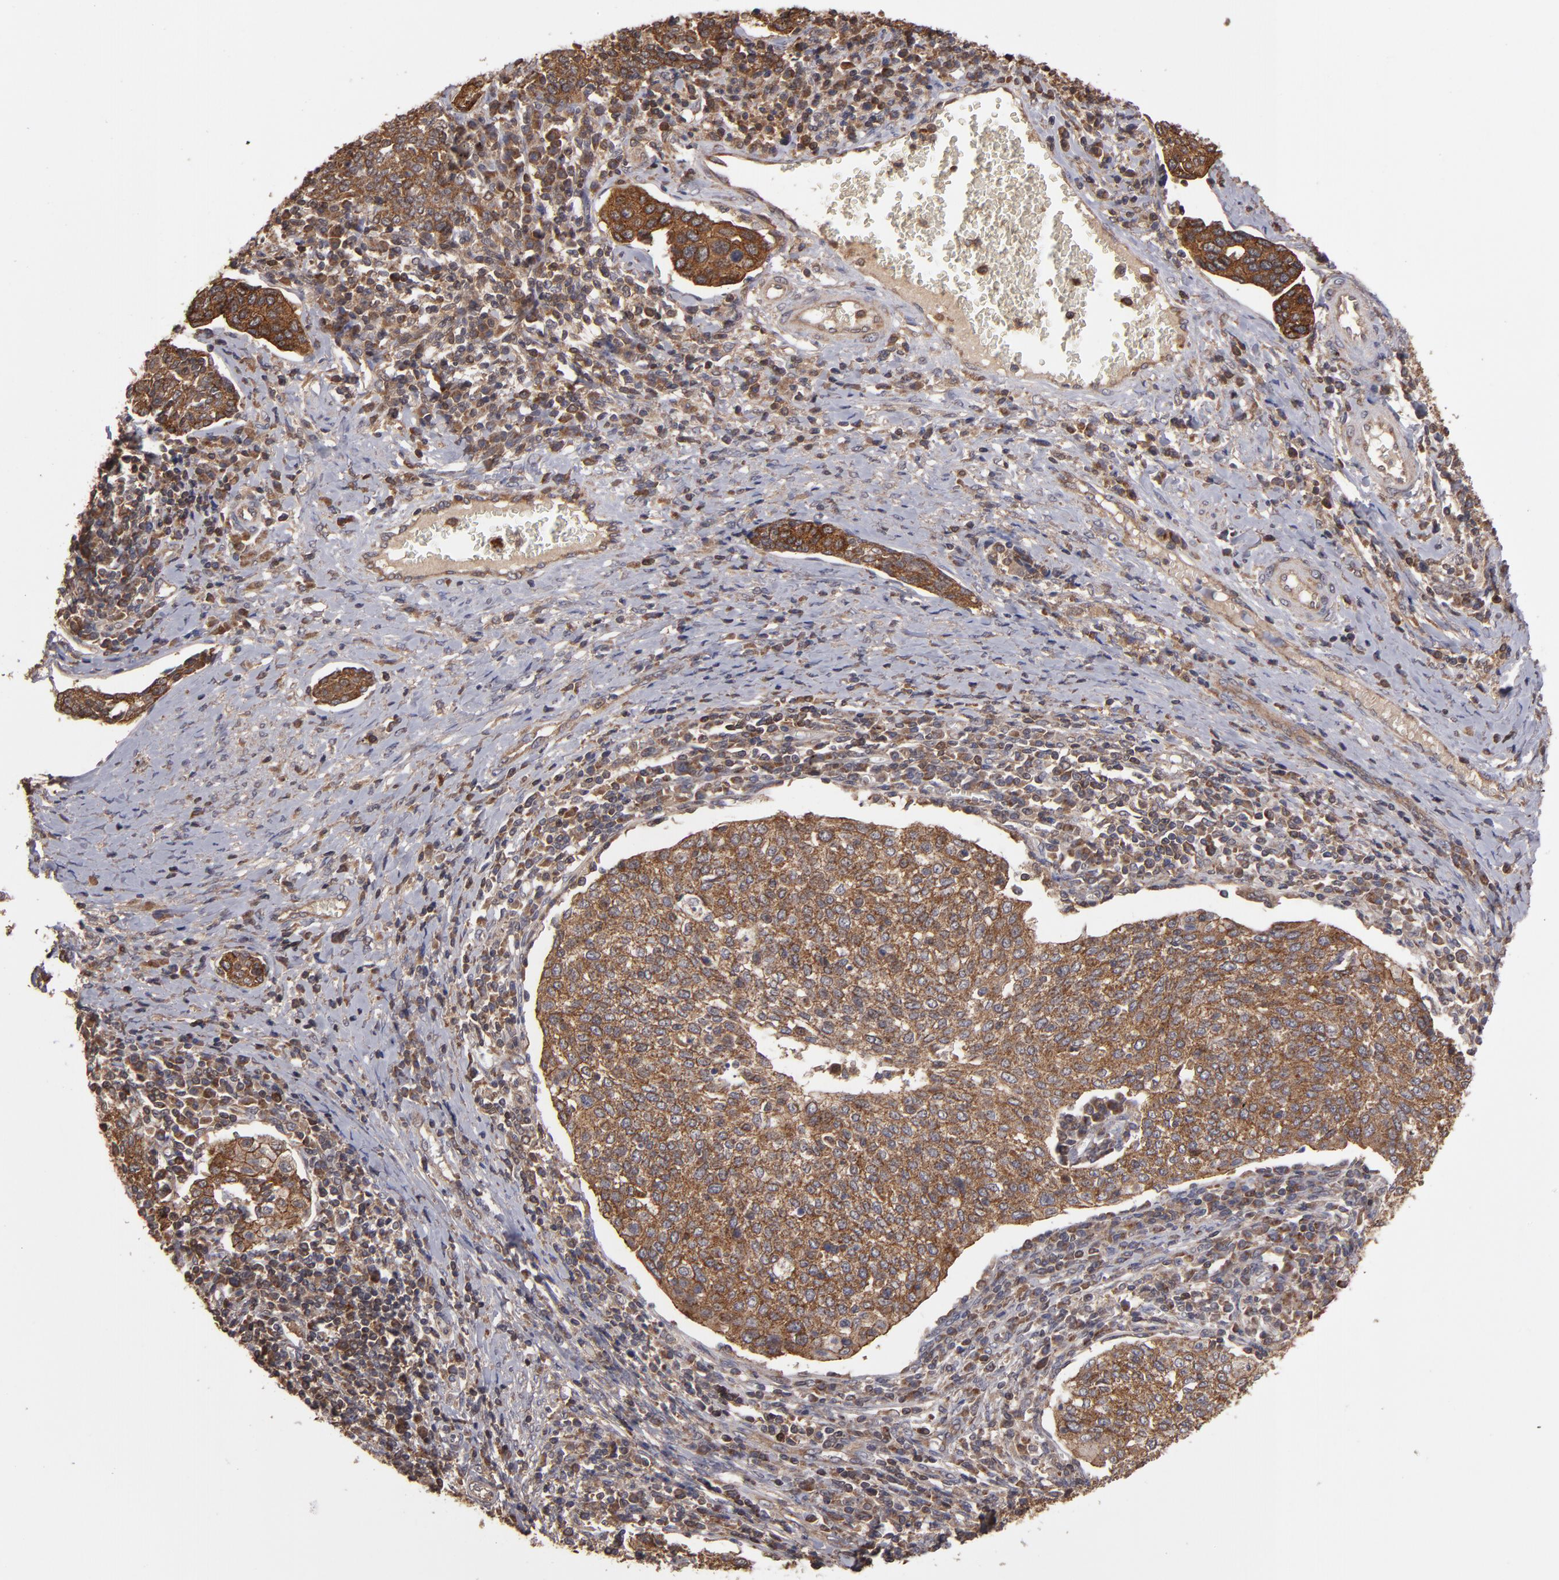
{"staining": {"intensity": "moderate", "quantity": ">75%", "location": "cytoplasmic/membranous"}, "tissue": "cervical cancer", "cell_type": "Tumor cells", "image_type": "cancer", "snomed": [{"axis": "morphology", "description": "Squamous cell carcinoma, NOS"}, {"axis": "topography", "description": "Cervix"}], "caption": "A brown stain shows moderate cytoplasmic/membranous positivity of a protein in human cervical squamous cell carcinoma tumor cells. Using DAB (brown) and hematoxylin (blue) stains, captured at high magnification using brightfield microscopy.", "gene": "RPS6KA6", "patient": {"sex": "female", "age": 40}}